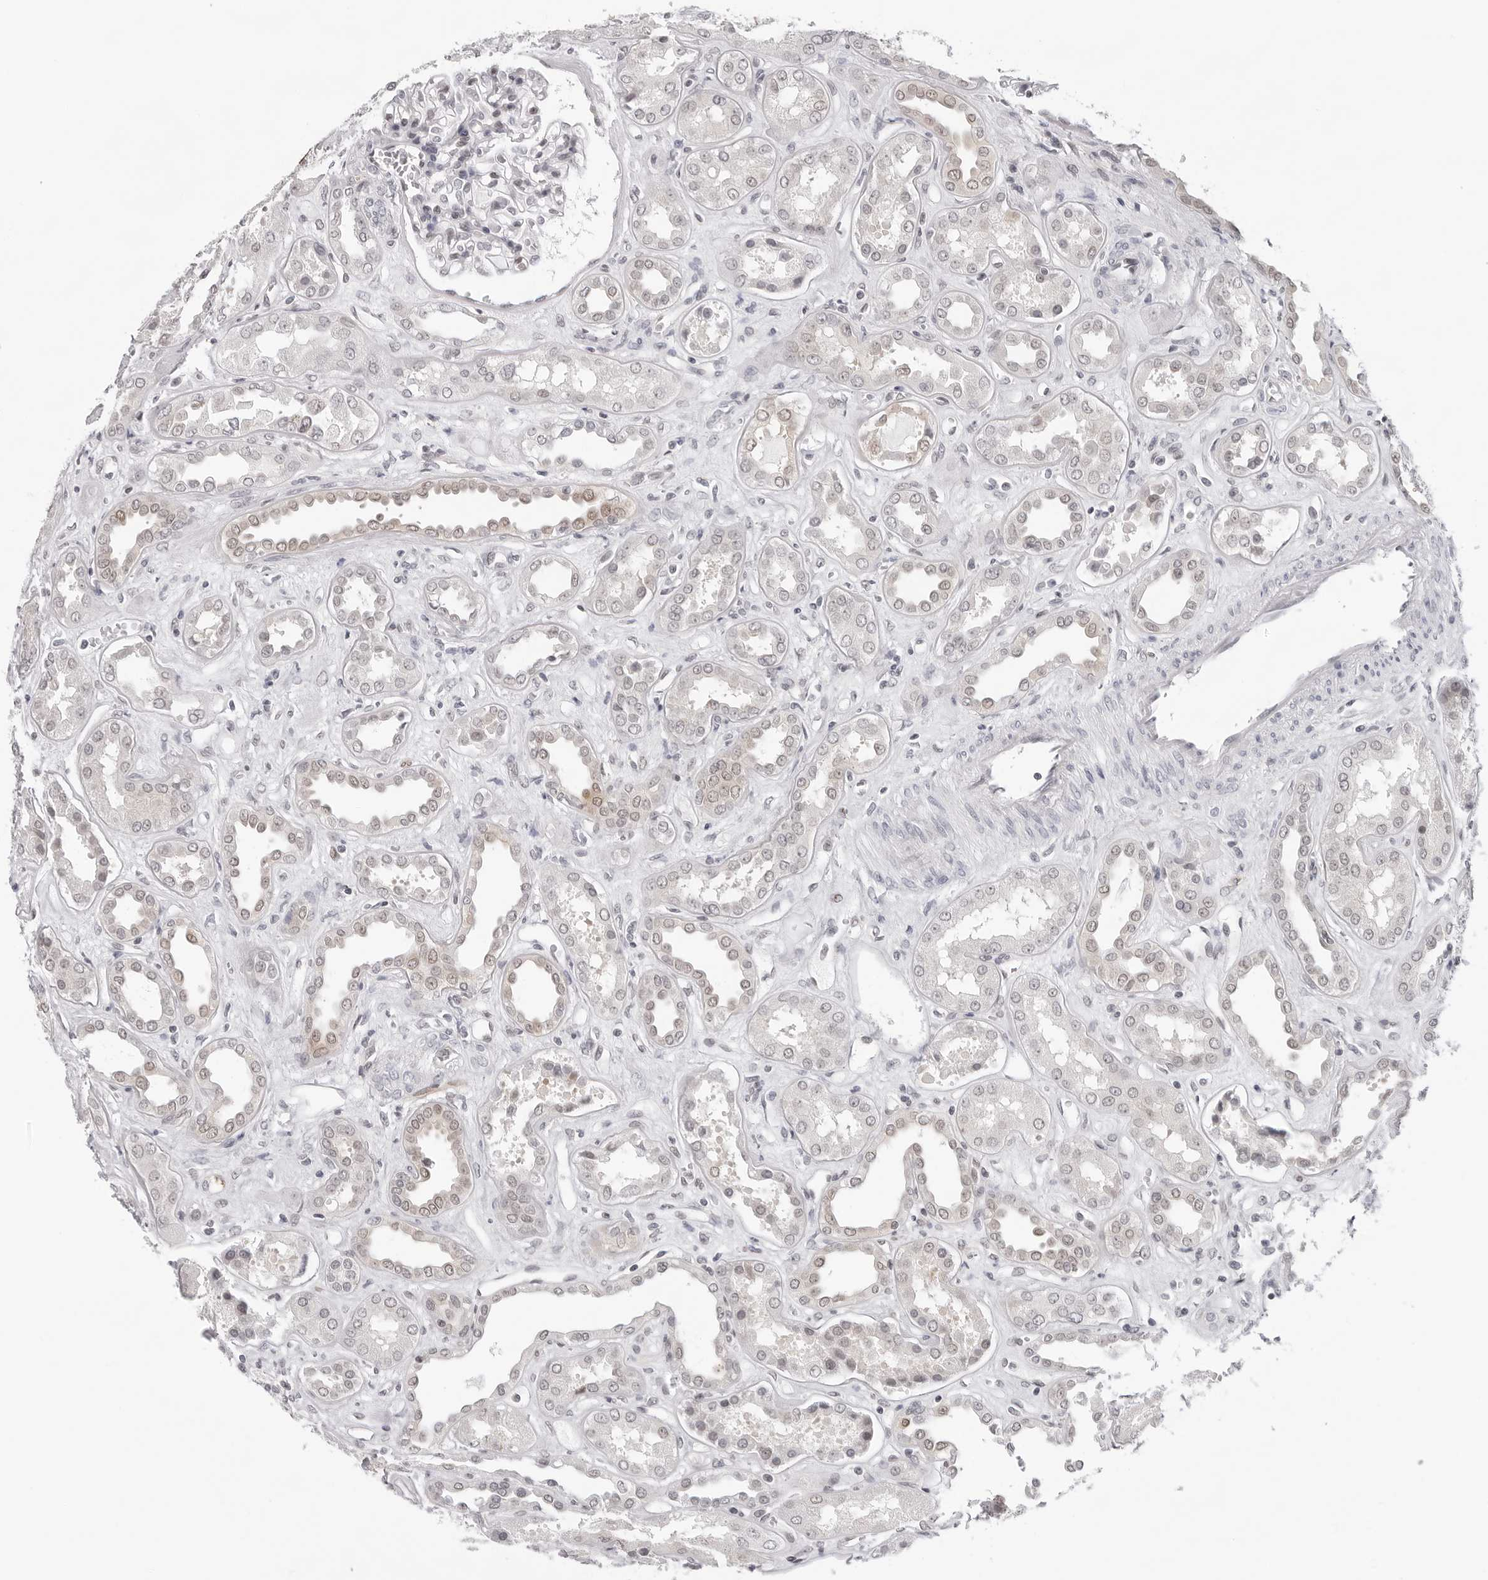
{"staining": {"intensity": "negative", "quantity": "none", "location": "none"}, "tissue": "kidney", "cell_type": "Cells in glomeruli", "image_type": "normal", "snomed": [{"axis": "morphology", "description": "Normal tissue, NOS"}, {"axis": "topography", "description": "Kidney"}], "caption": "A high-resolution micrograph shows IHC staining of unremarkable kidney, which demonstrates no significant staining in cells in glomeruli.", "gene": "CASP7", "patient": {"sex": "male", "age": 59}}